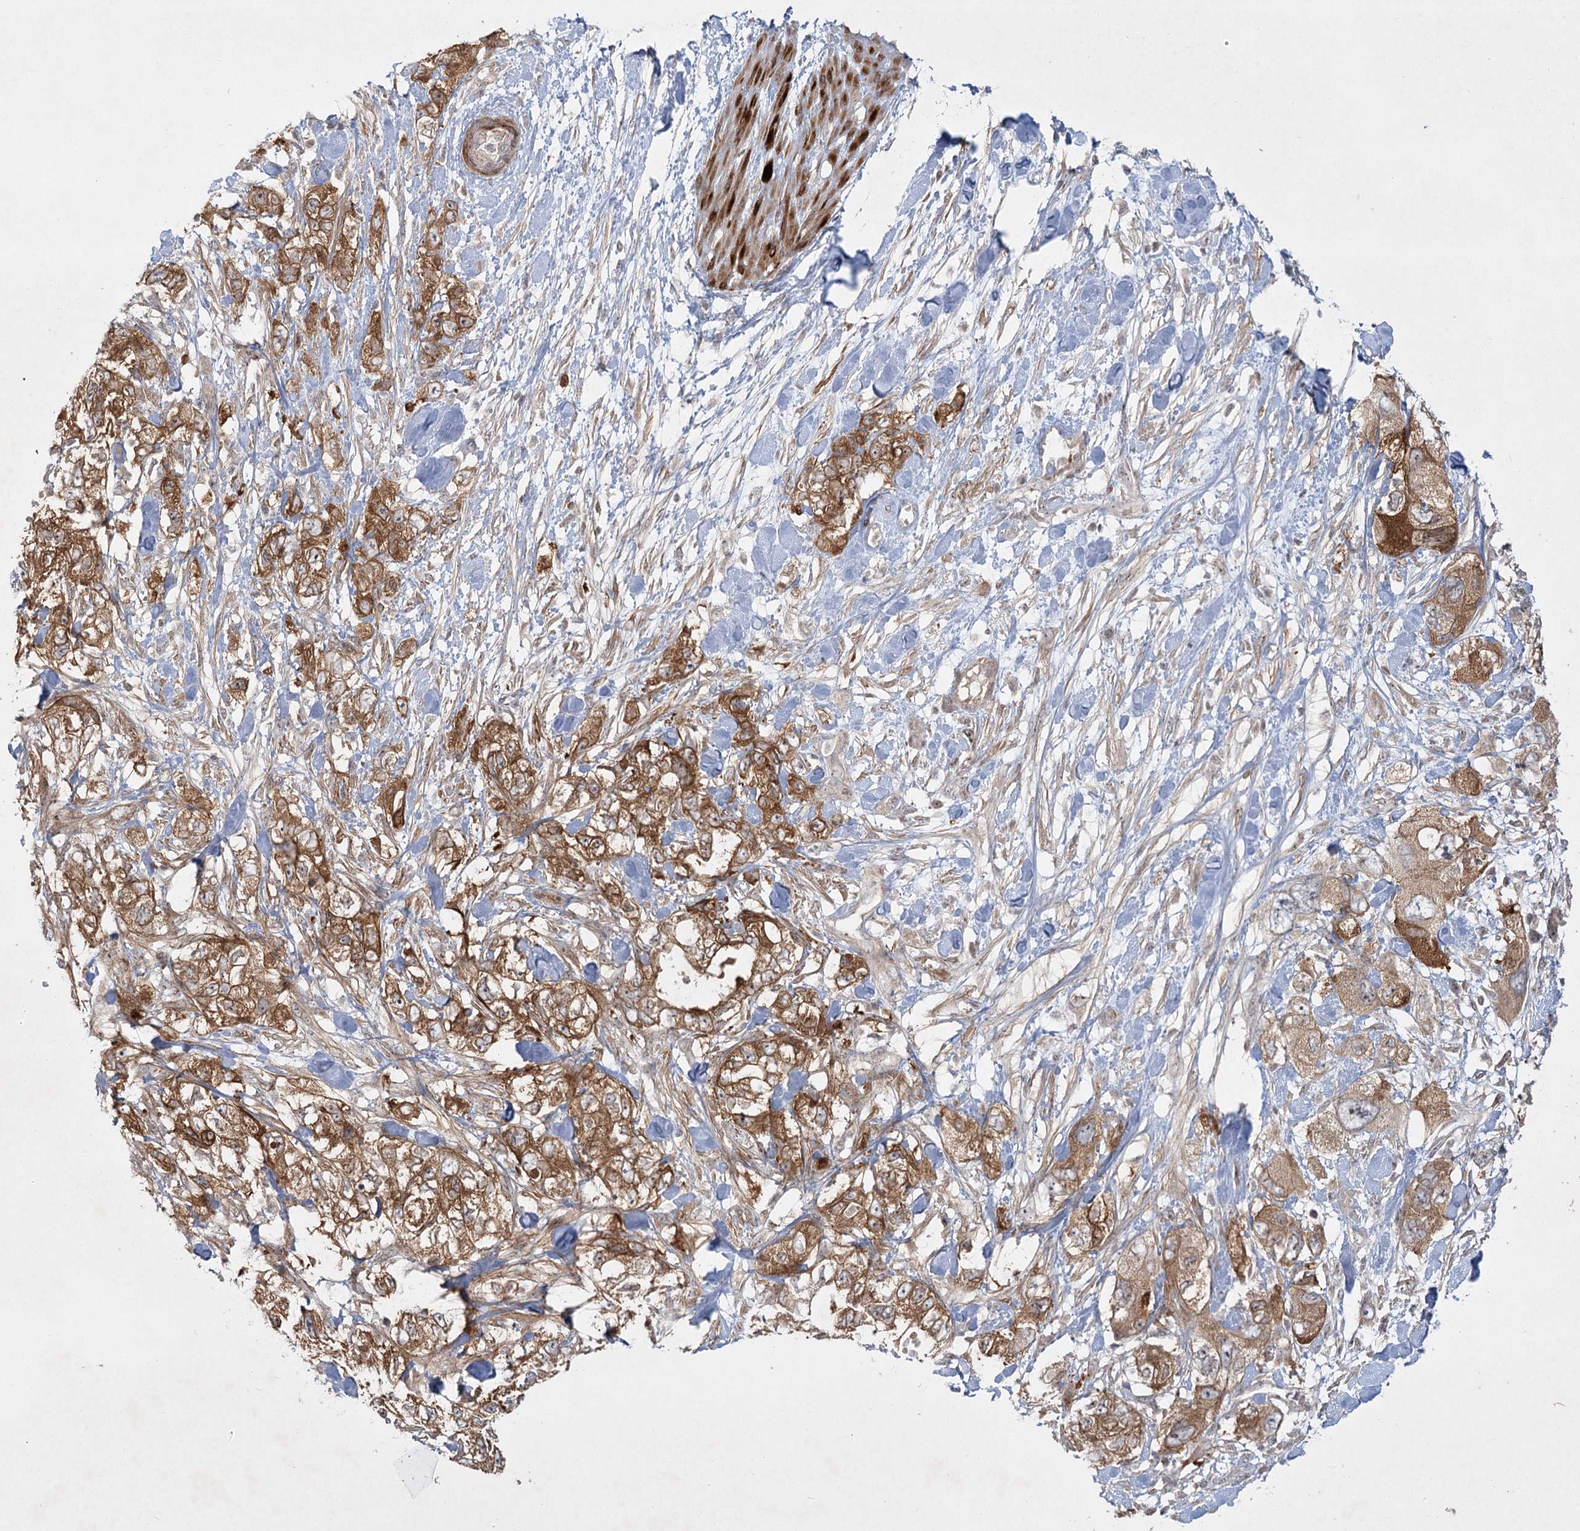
{"staining": {"intensity": "moderate", "quantity": ">75%", "location": "cytoplasmic/membranous"}, "tissue": "pancreatic cancer", "cell_type": "Tumor cells", "image_type": "cancer", "snomed": [{"axis": "morphology", "description": "Adenocarcinoma, NOS"}, {"axis": "topography", "description": "Pancreas"}], "caption": "IHC (DAB (3,3'-diaminobenzidine)) staining of human pancreatic cancer (adenocarcinoma) displays moderate cytoplasmic/membranous protein expression in about >75% of tumor cells.", "gene": "SH2D3A", "patient": {"sex": "female", "age": 73}}